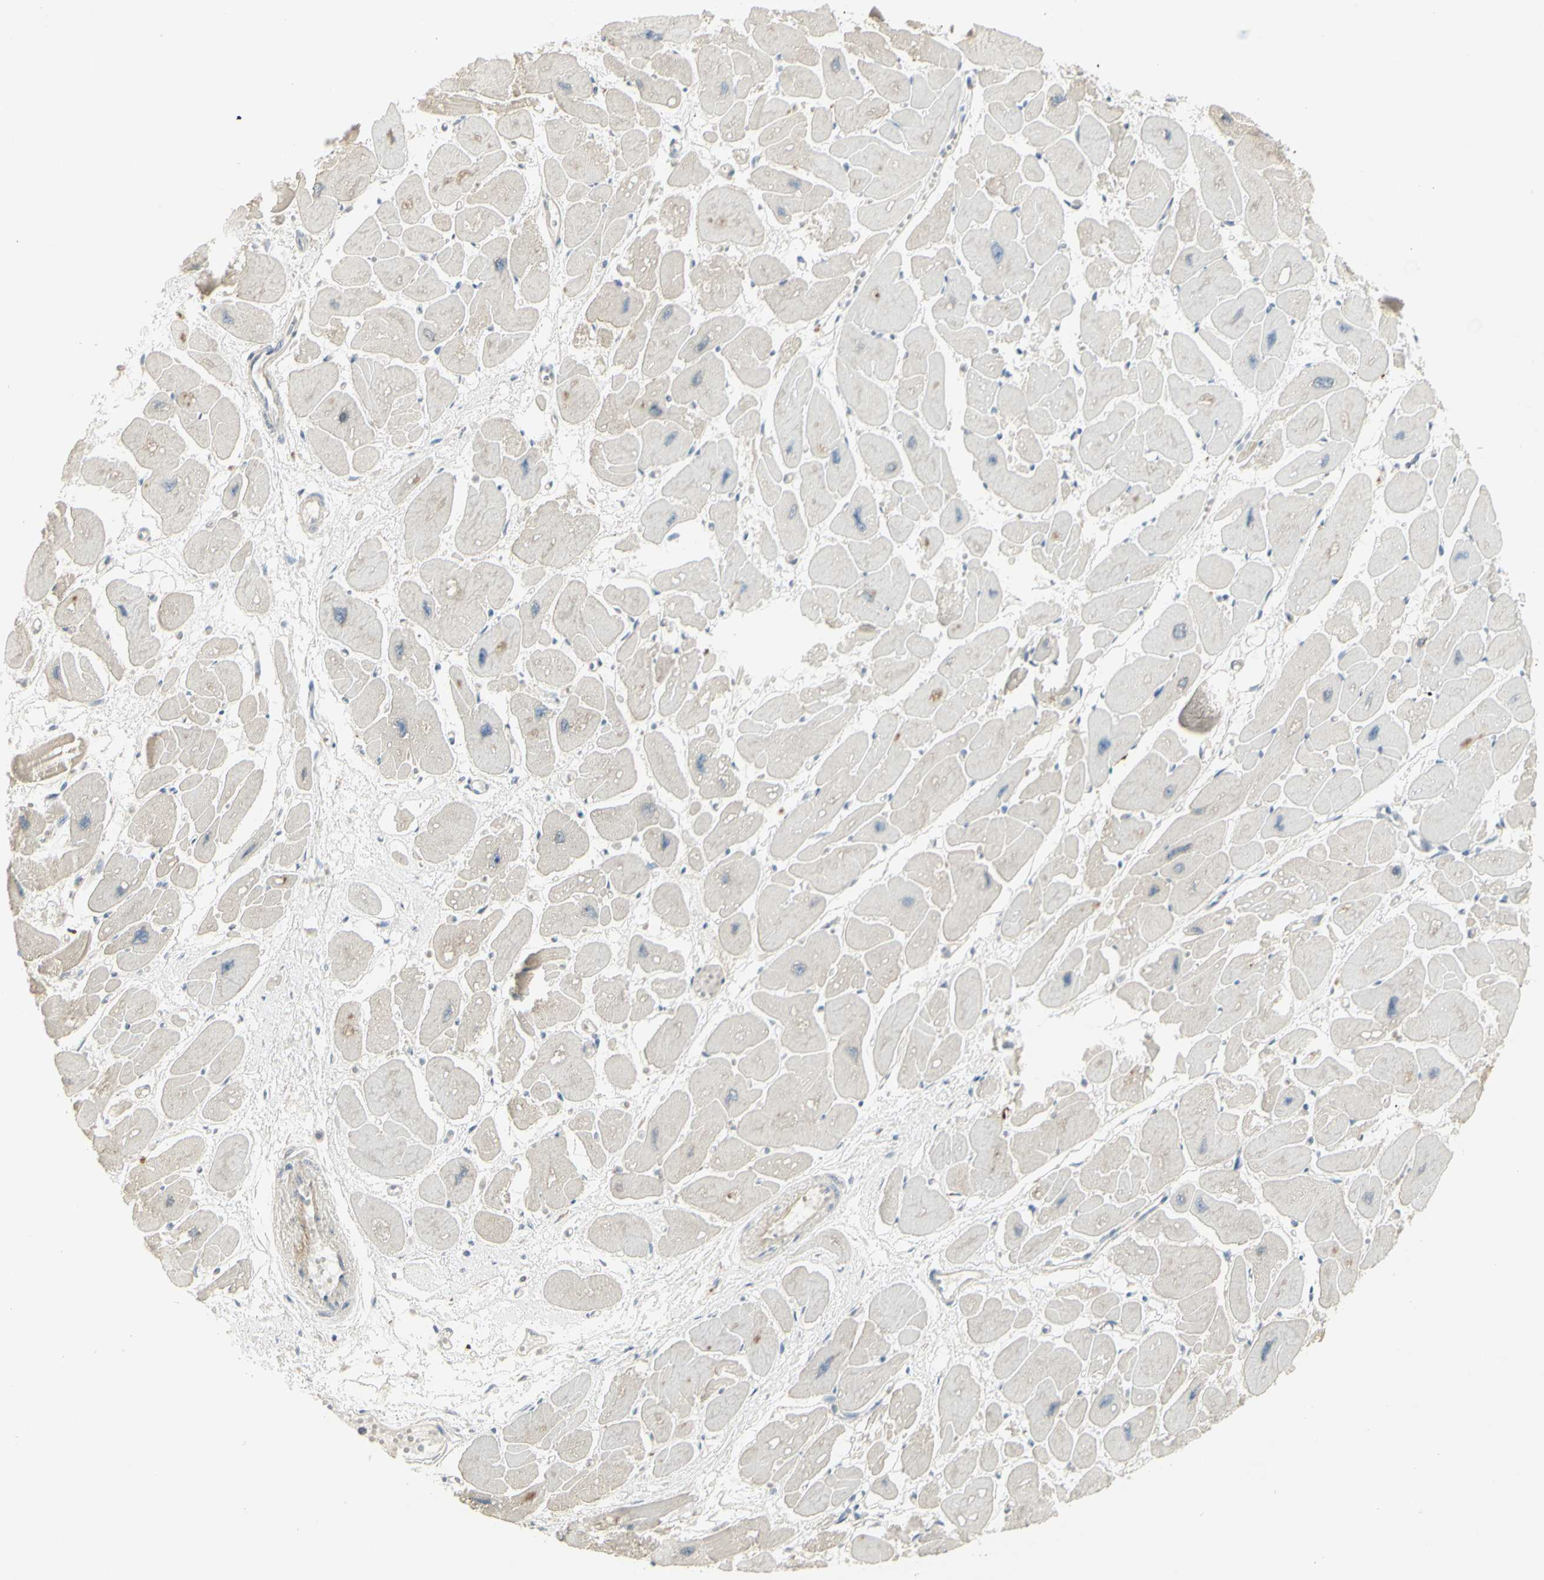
{"staining": {"intensity": "weak", "quantity": "<25%", "location": "cytoplasmic/membranous"}, "tissue": "heart muscle", "cell_type": "Cardiomyocytes", "image_type": "normal", "snomed": [{"axis": "morphology", "description": "Normal tissue, NOS"}, {"axis": "topography", "description": "Heart"}], "caption": "DAB immunohistochemical staining of unremarkable heart muscle demonstrates no significant expression in cardiomyocytes.", "gene": "CCNB2", "patient": {"sex": "female", "age": 54}}